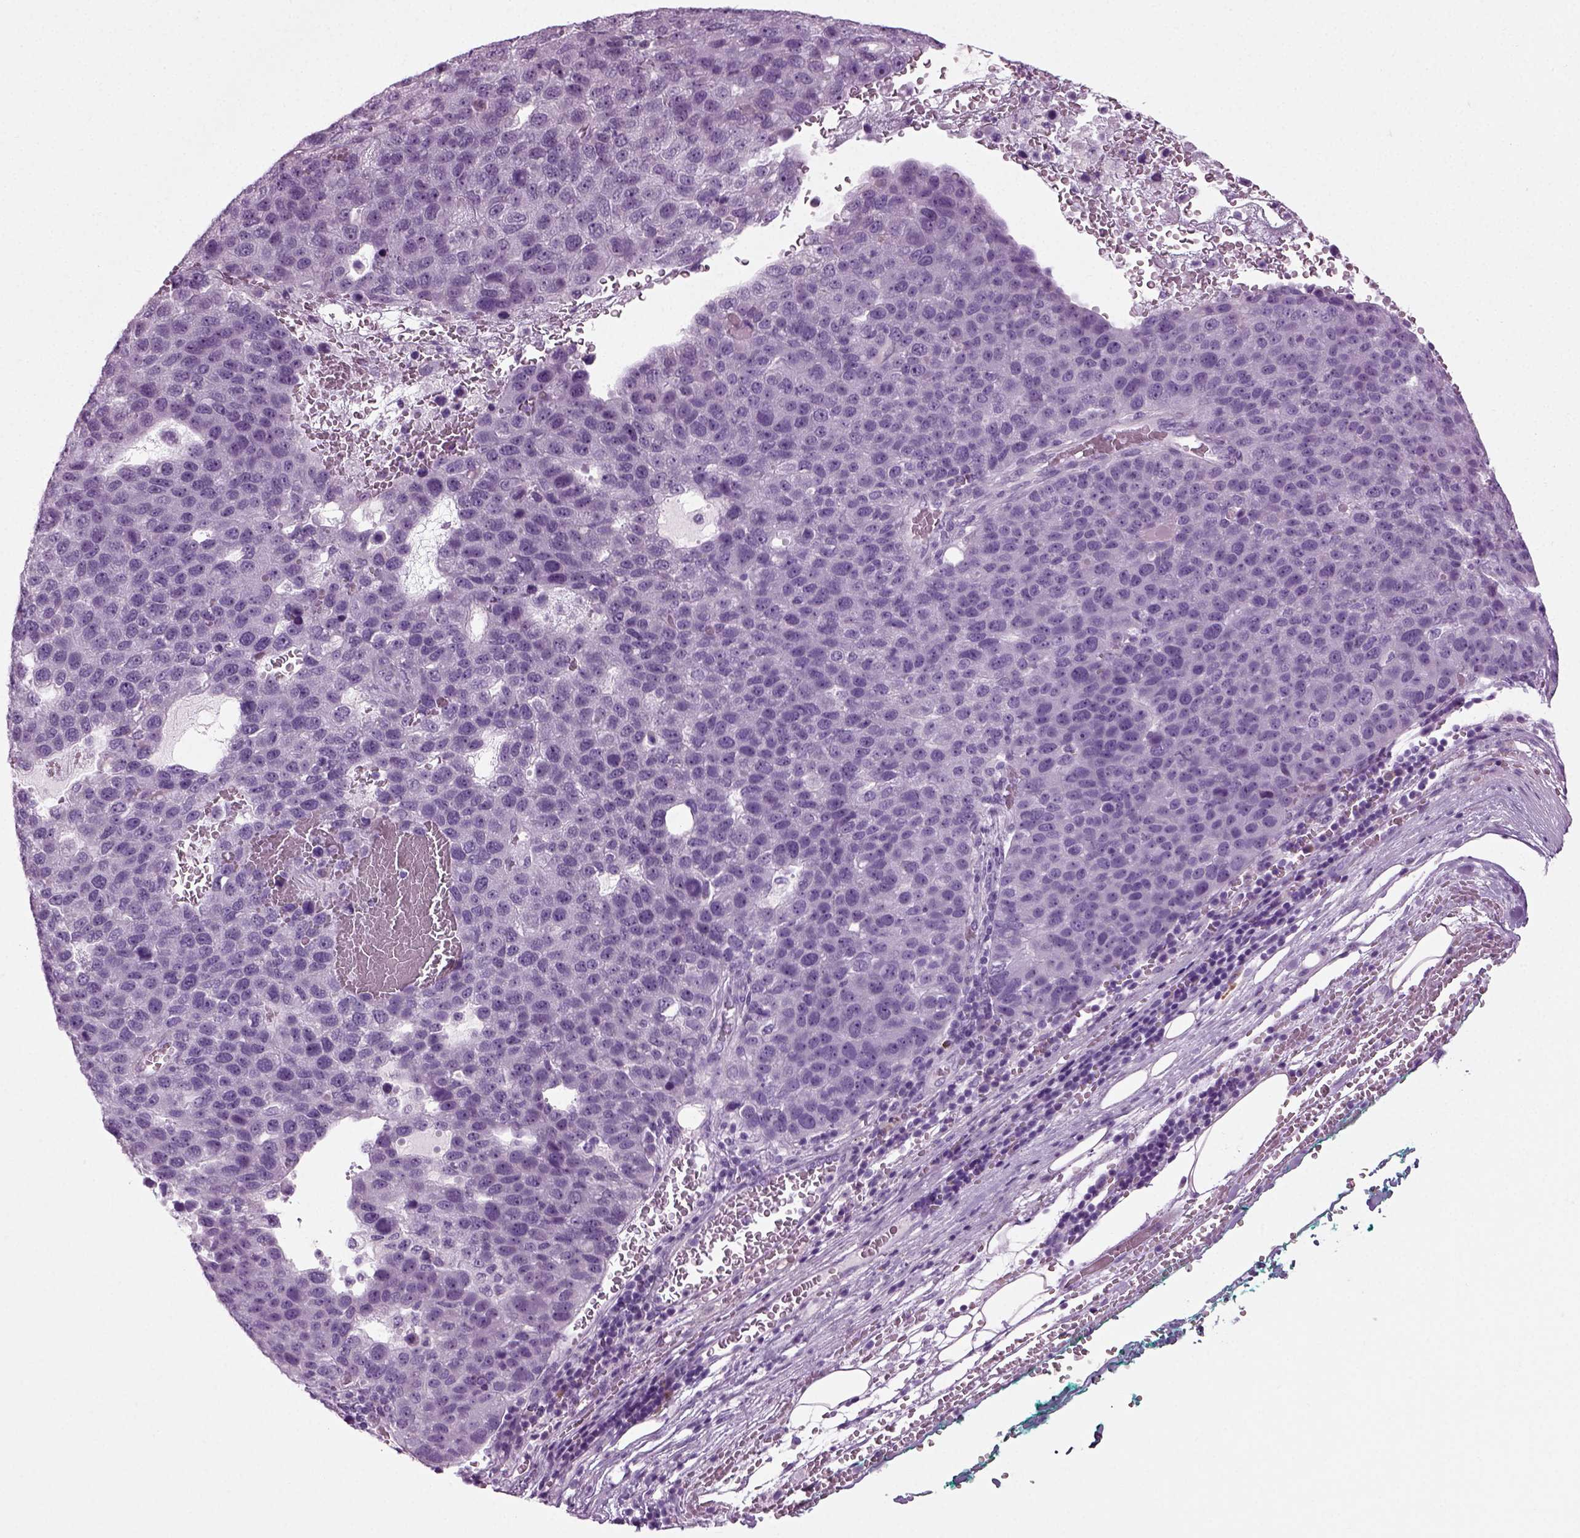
{"staining": {"intensity": "negative", "quantity": "none", "location": "none"}, "tissue": "pancreatic cancer", "cell_type": "Tumor cells", "image_type": "cancer", "snomed": [{"axis": "morphology", "description": "Adenocarcinoma, NOS"}, {"axis": "topography", "description": "Pancreas"}], "caption": "An image of adenocarcinoma (pancreatic) stained for a protein displays no brown staining in tumor cells. (Brightfield microscopy of DAB (3,3'-diaminobenzidine) immunohistochemistry (IHC) at high magnification).", "gene": "PRLH", "patient": {"sex": "female", "age": 61}}